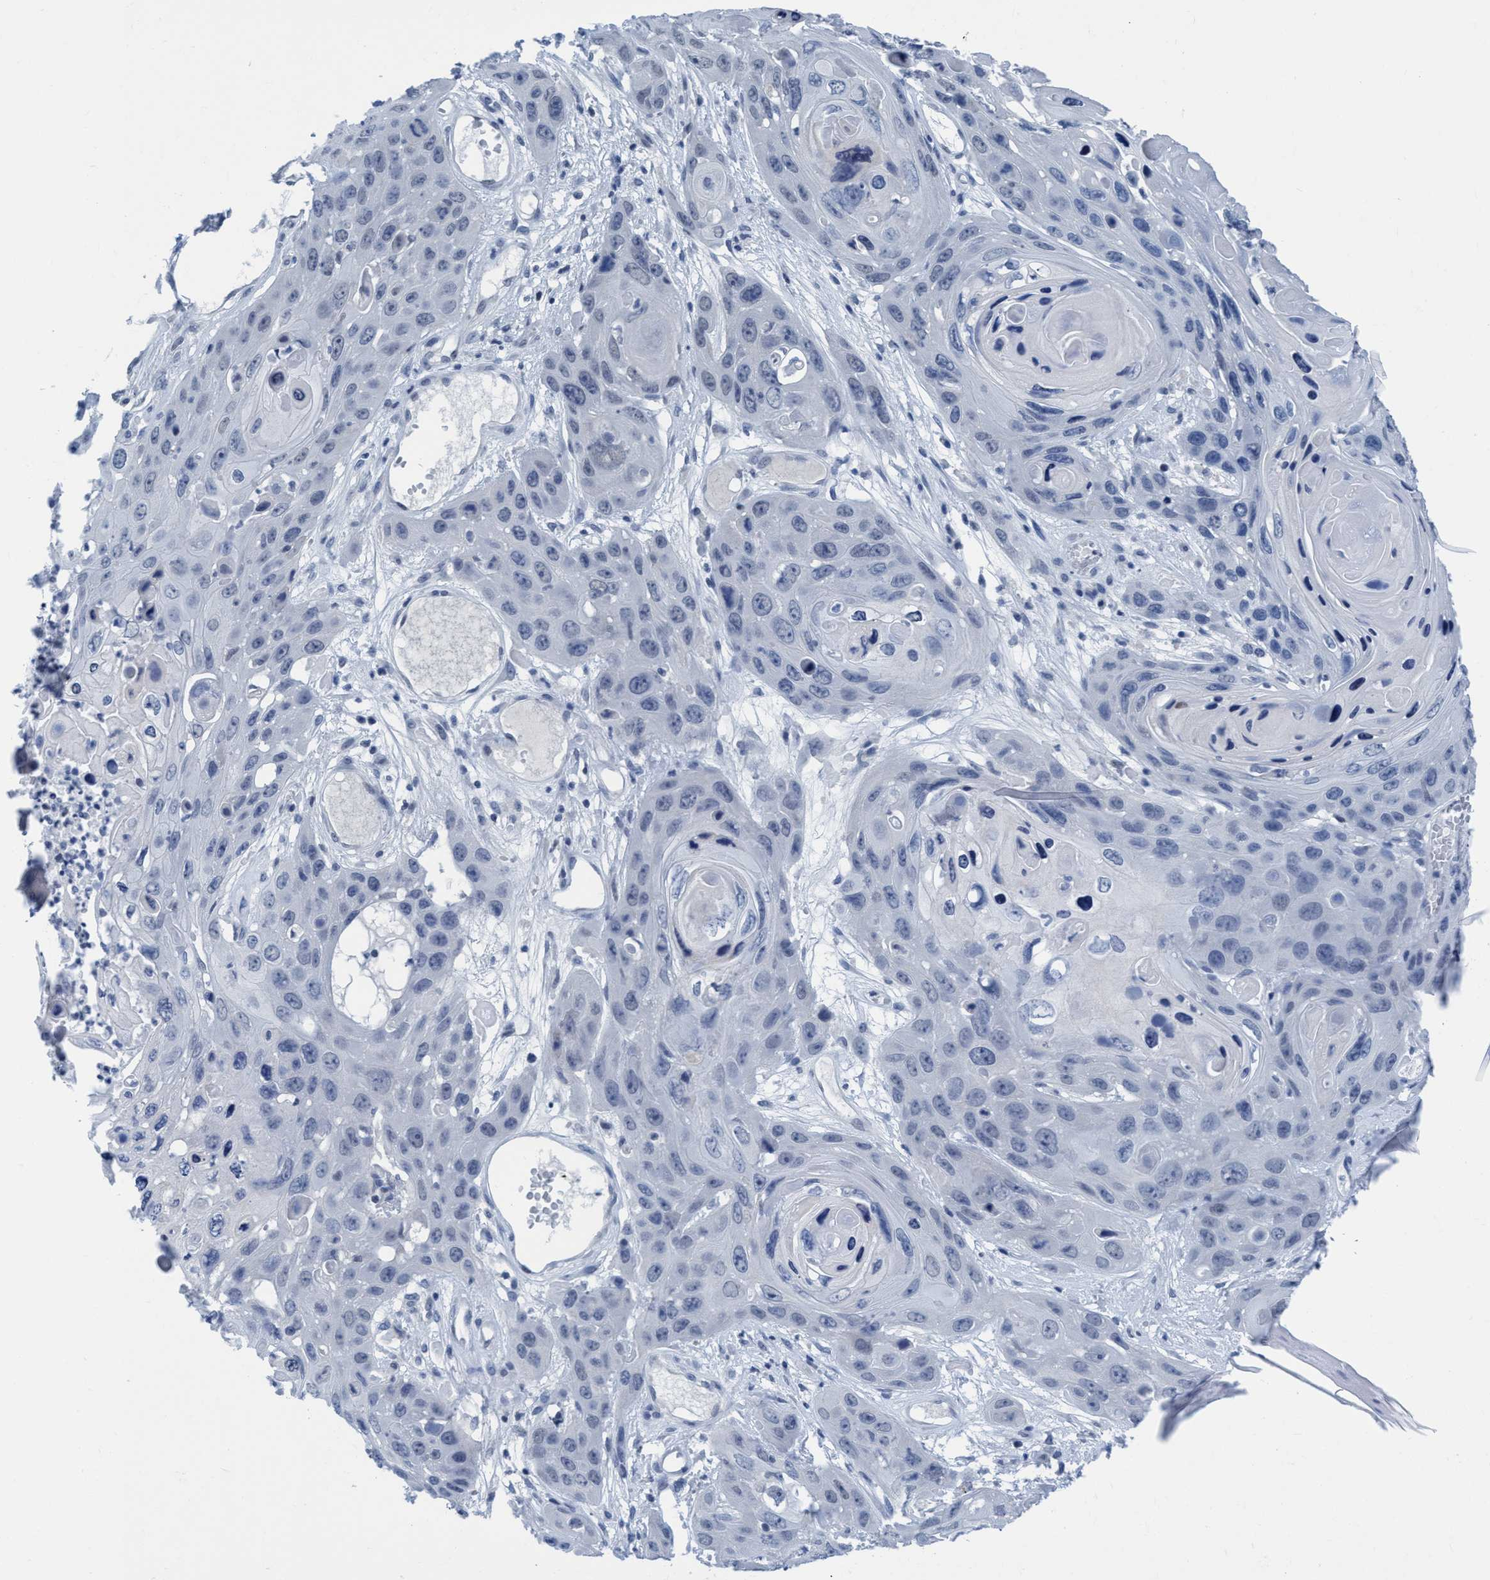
{"staining": {"intensity": "negative", "quantity": "none", "location": "none"}, "tissue": "skin cancer", "cell_type": "Tumor cells", "image_type": "cancer", "snomed": [{"axis": "morphology", "description": "Squamous cell carcinoma, NOS"}, {"axis": "topography", "description": "Skin"}], "caption": "The immunohistochemistry image has no significant staining in tumor cells of skin cancer (squamous cell carcinoma) tissue.", "gene": "DNAI1", "patient": {"sex": "male", "age": 55}}